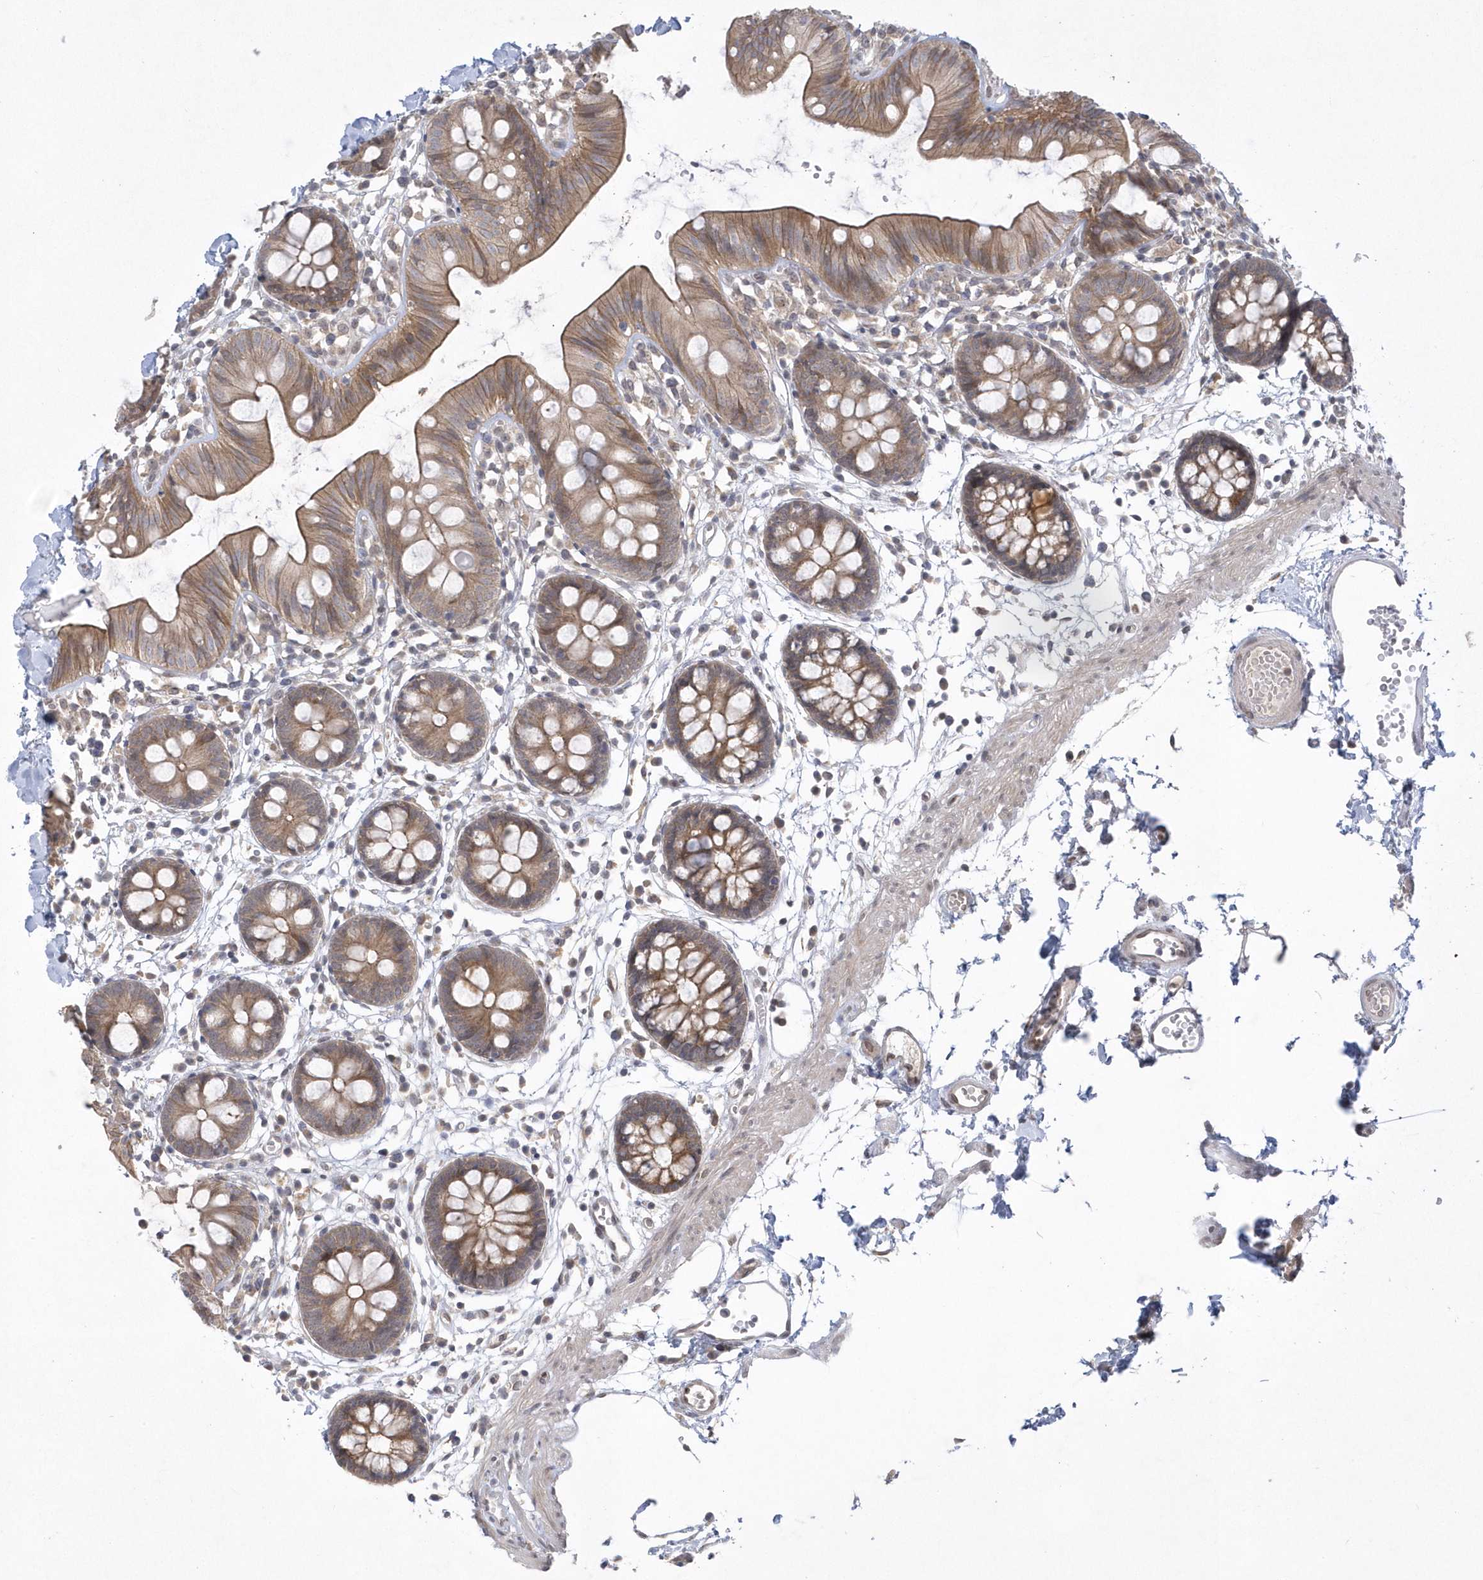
{"staining": {"intensity": "weak", "quantity": ">75%", "location": "cytoplasmic/membranous"}, "tissue": "colon", "cell_type": "Endothelial cells", "image_type": "normal", "snomed": [{"axis": "morphology", "description": "Normal tissue, NOS"}, {"axis": "topography", "description": "Colon"}], "caption": "Immunohistochemistry histopathology image of unremarkable colon: colon stained using immunohistochemistry (IHC) exhibits low levels of weak protein expression localized specifically in the cytoplasmic/membranous of endothelial cells, appearing as a cytoplasmic/membranous brown color.", "gene": "ZC3H12D", "patient": {"sex": "male", "age": 56}}